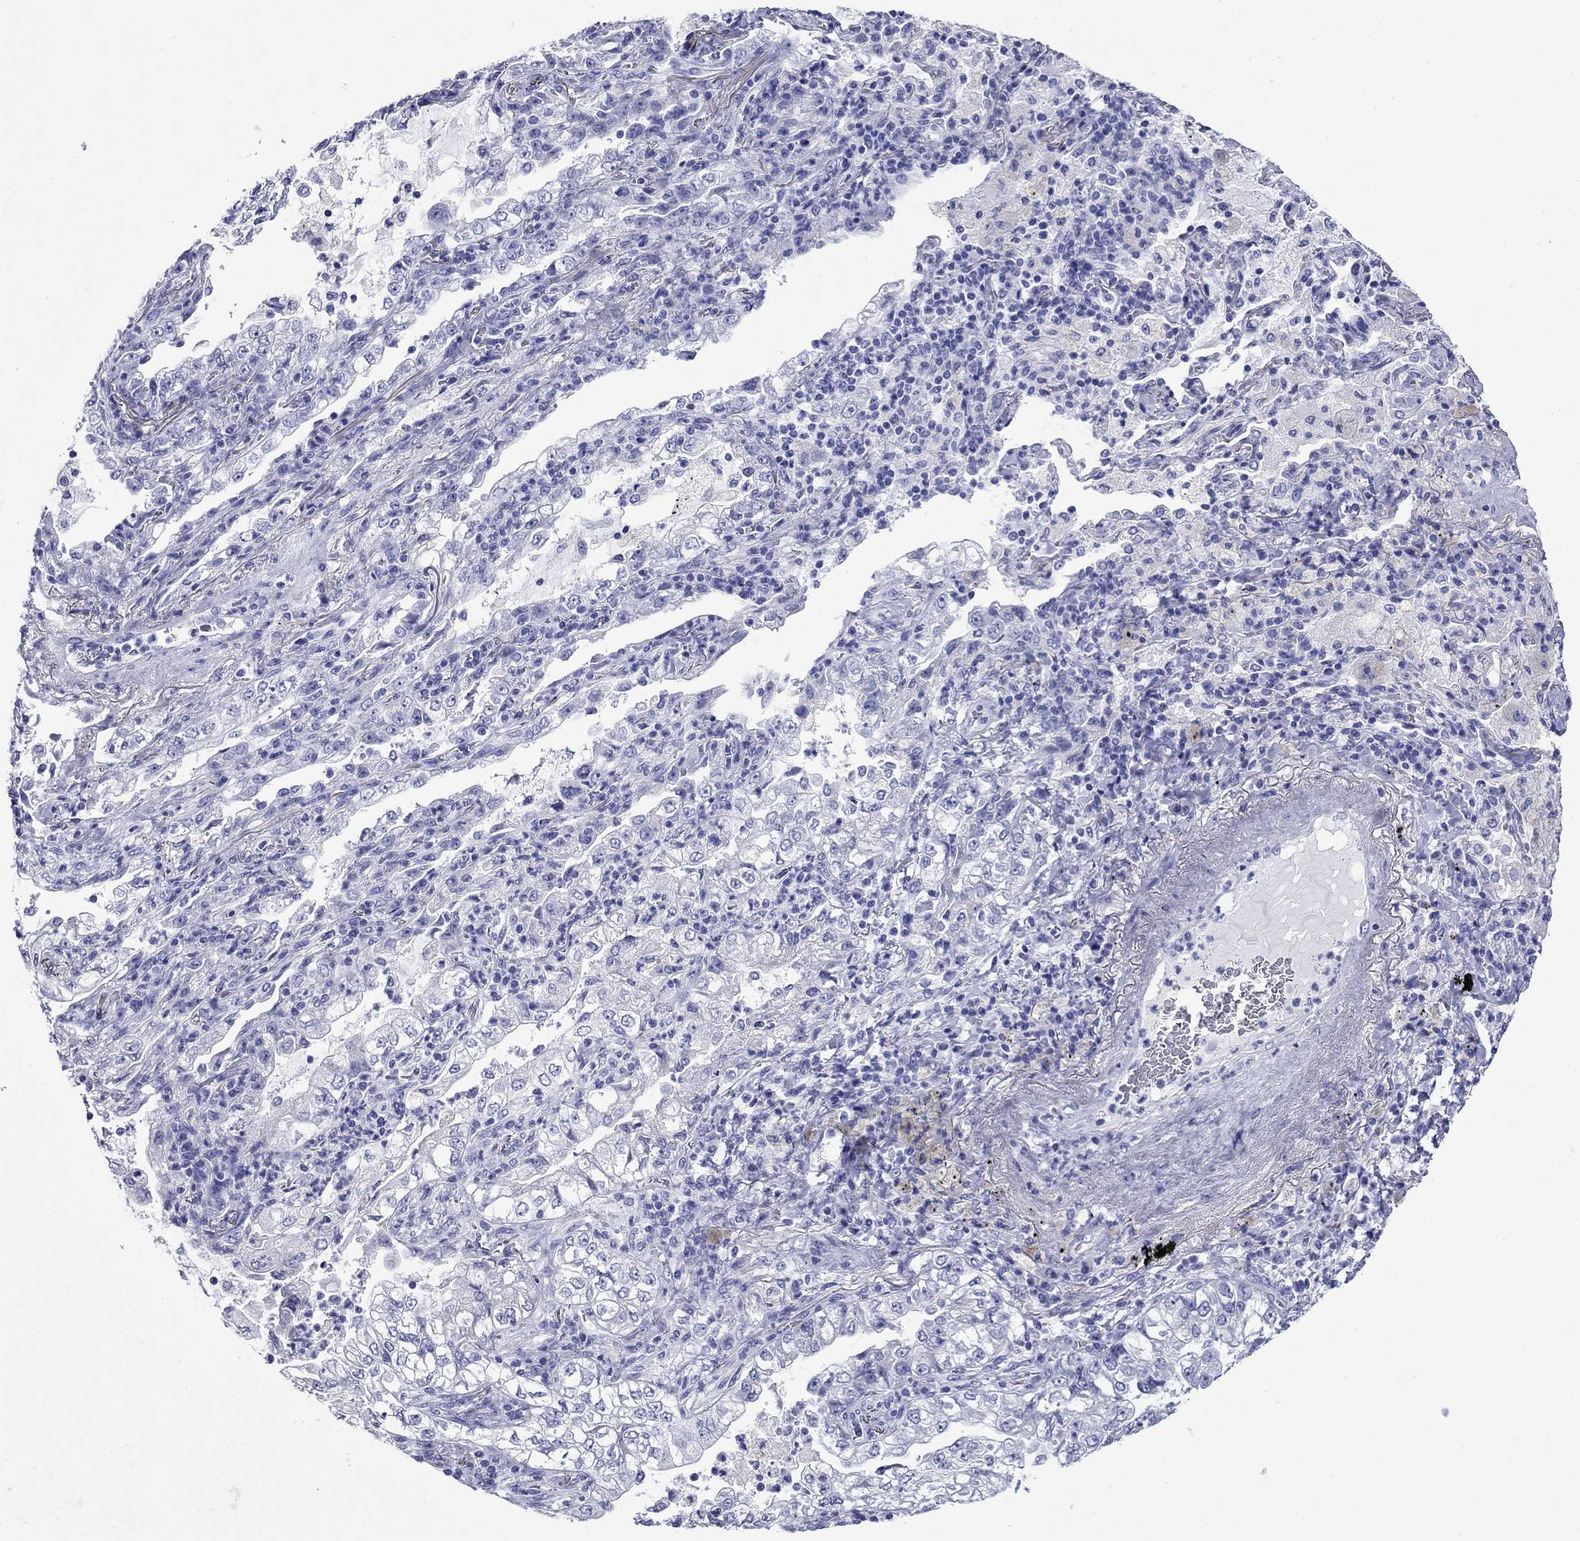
{"staining": {"intensity": "negative", "quantity": "none", "location": "none"}, "tissue": "lung cancer", "cell_type": "Tumor cells", "image_type": "cancer", "snomed": [{"axis": "morphology", "description": "Adenocarcinoma, NOS"}, {"axis": "topography", "description": "Lung"}], "caption": "The IHC micrograph has no significant expression in tumor cells of adenocarcinoma (lung) tissue.", "gene": "GIP", "patient": {"sex": "female", "age": 73}}